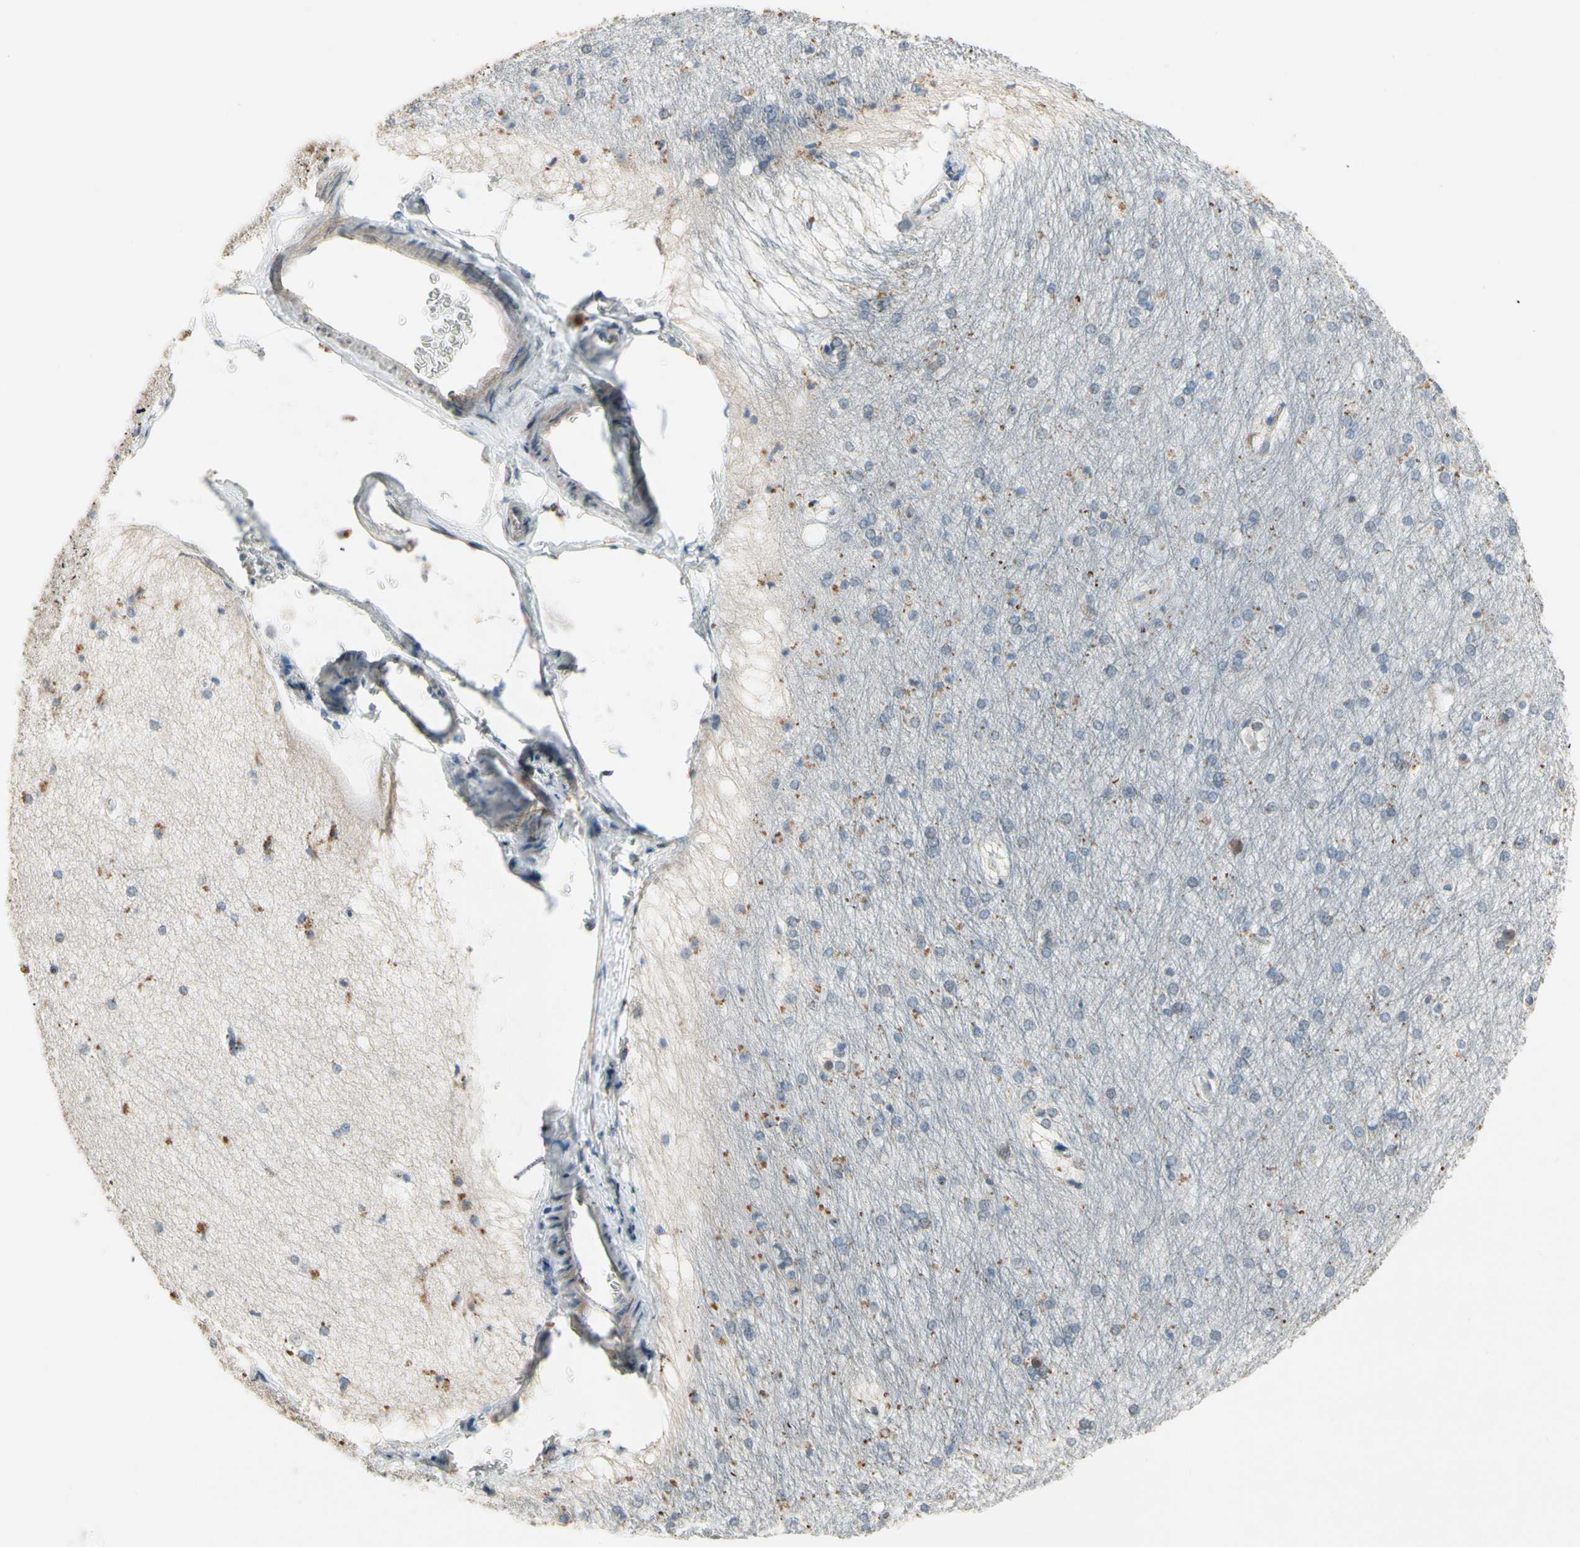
{"staining": {"intensity": "moderate", "quantity": "25%-75%", "location": "cytoplasmic/membranous"}, "tissue": "hippocampus", "cell_type": "Glial cells", "image_type": "normal", "snomed": [{"axis": "morphology", "description": "Normal tissue, NOS"}, {"axis": "topography", "description": "Hippocampus"}], "caption": "Human hippocampus stained with a protein marker displays moderate staining in glial cells.", "gene": "ZKSCAN3", "patient": {"sex": "female", "age": 19}}